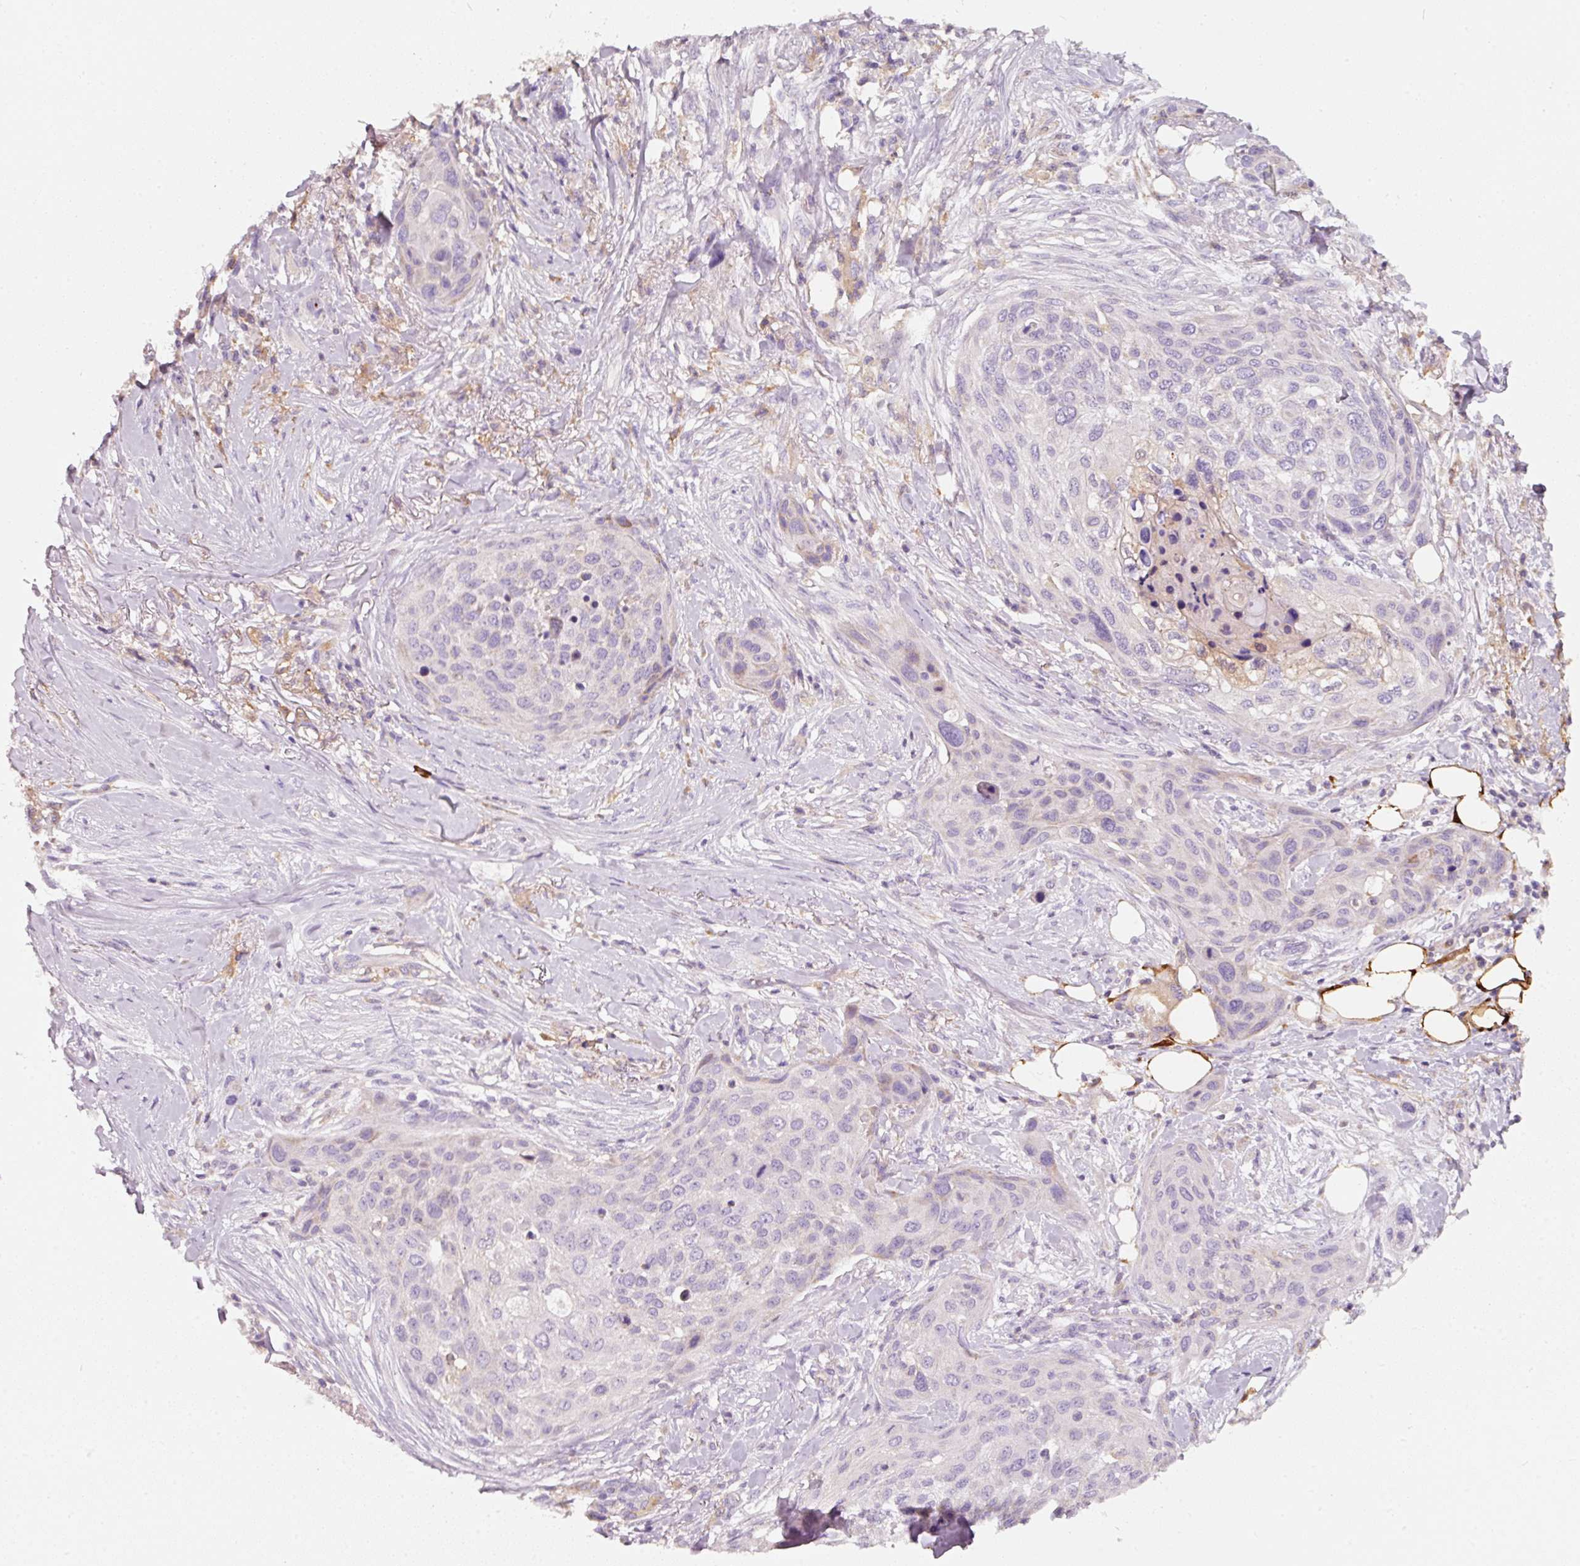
{"staining": {"intensity": "negative", "quantity": "none", "location": "none"}, "tissue": "skin cancer", "cell_type": "Tumor cells", "image_type": "cancer", "snomed": [{"axis": "morphology", "description": "Squamous cell carcinoma, NOS"}, {"axis": "topography", "description": "Skin"}], "caption": "A histopathology image of squamous cell carcinoma (skin) stained for a protein demonstrates no brown staining in tumor cells.", "gene": "IQGAP2", "patient": {"sex": "female", "age": 87}}